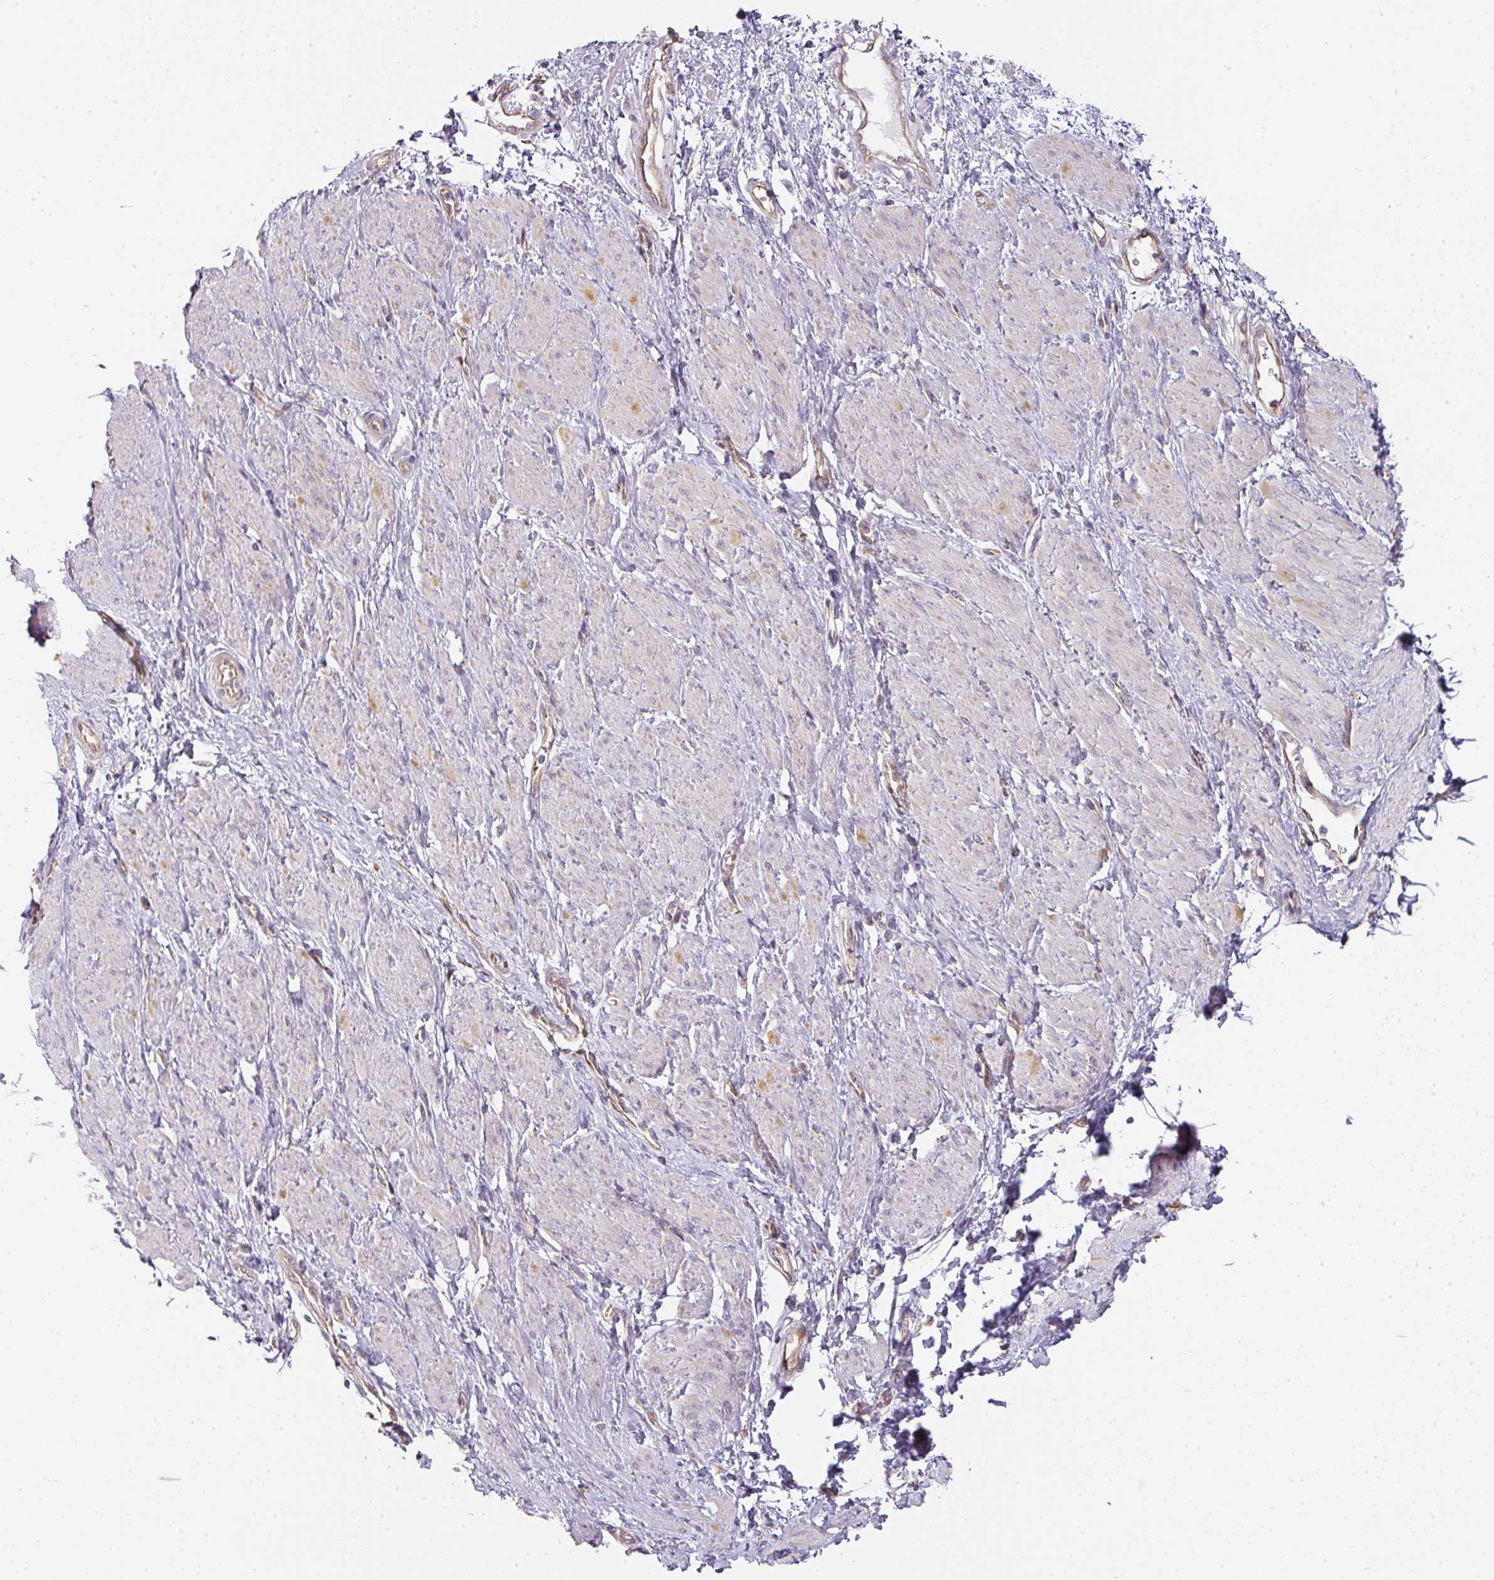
{"staining": {"intensity": "negative", "quantity": "none", "location": "none"}, "tissue": "smooth muscle", "cell_type": "Smooth muscle cells", "image_type": "normal", "snomed": [{"axis": "morphology", "description": "Normal tissue, NOS"}, {"axis": "topography", "description": "Smooth muscle"}, {"axis": "topography", "description": "Uterus"}], "caption": "Normal smooth muscle was stained to show a protein in brown. There is no significant staining in smooth muscle cells. (Brightfield microscopy of DAB immunohistochemistry (IHC) at high magnification).", "gene": "ATP8B2", "patient": {"sex": "female", "age": 39}}